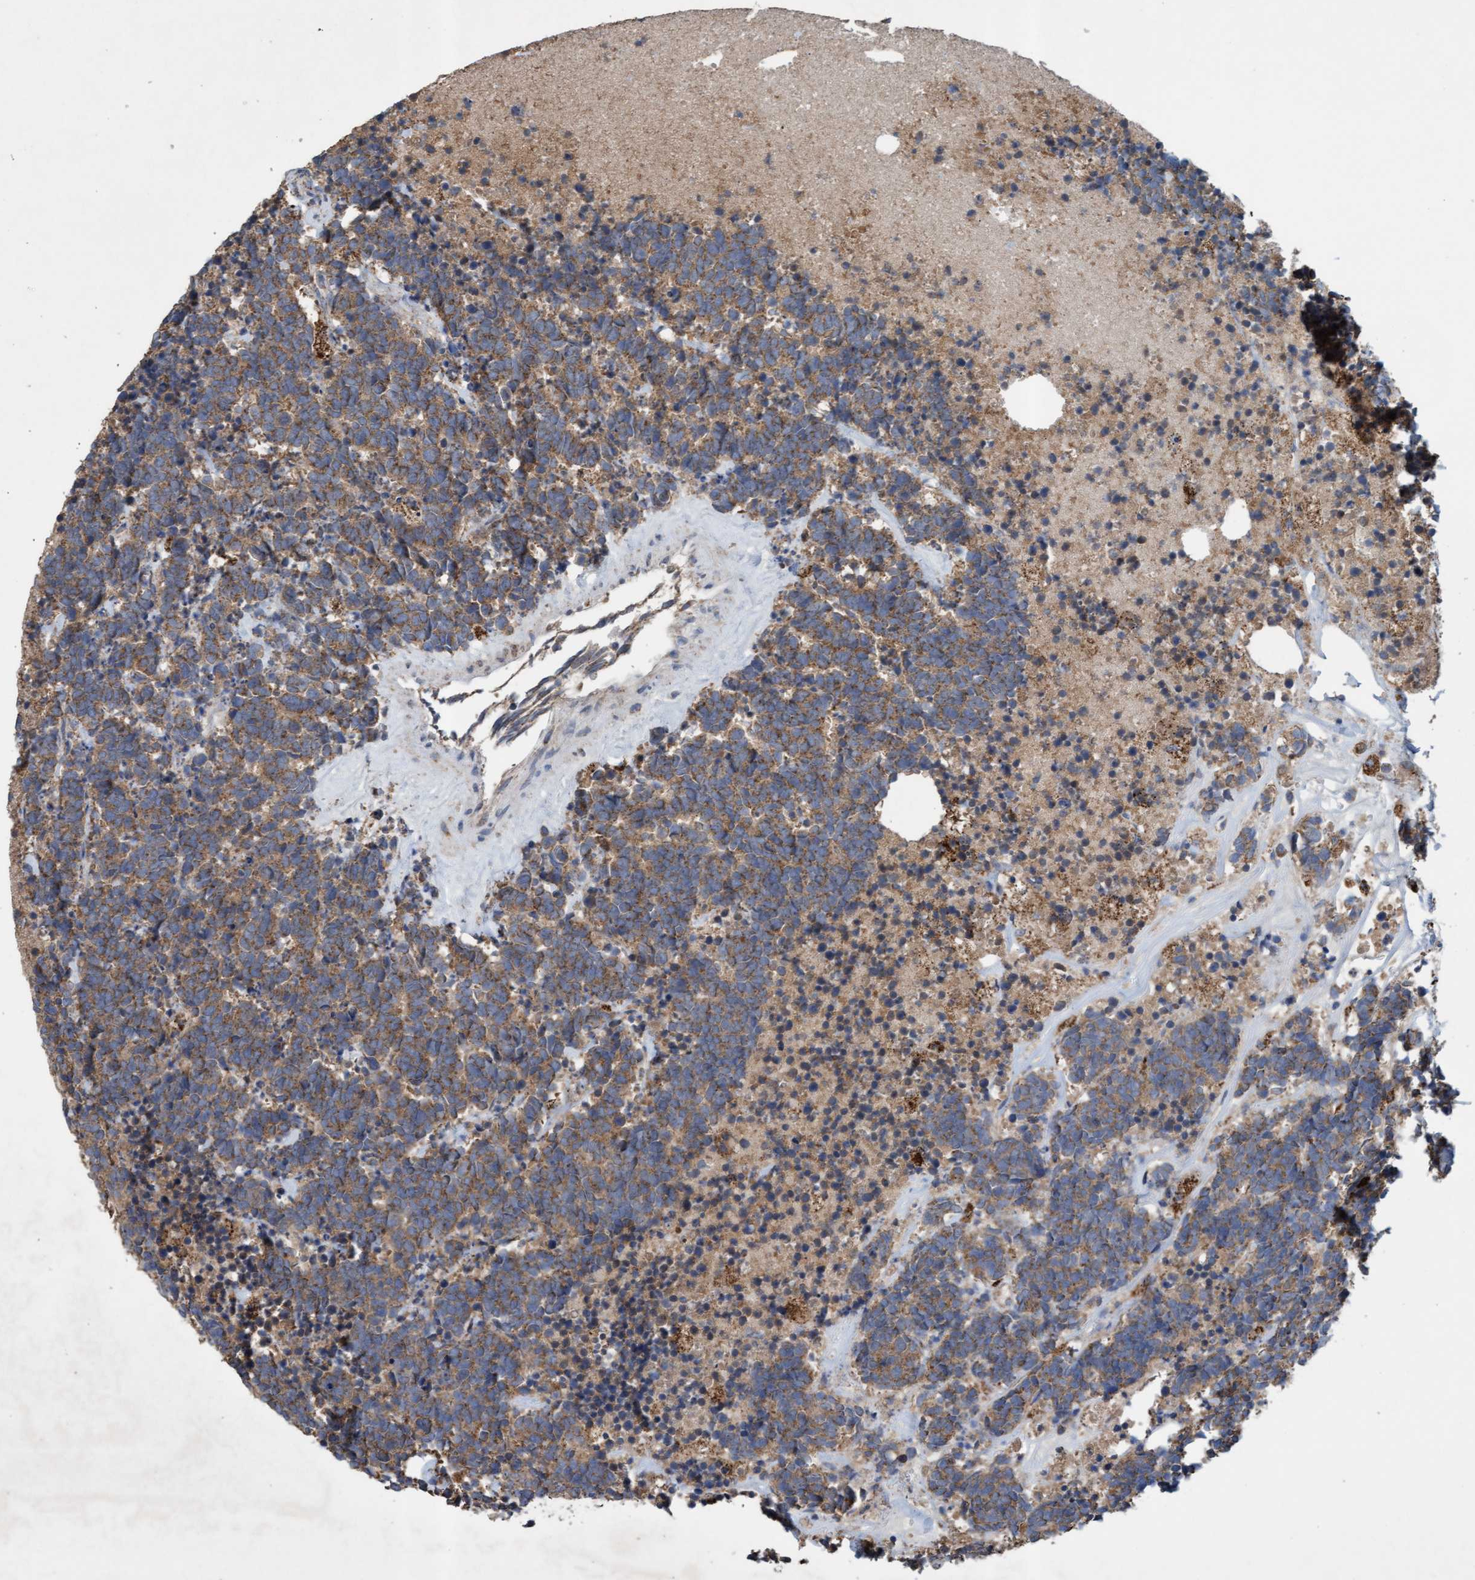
{"staining": {"intensity": "moderate", "quantity": ">75%", "location": "cytoplasmic/membranous"}, "tissue": "carcinoid", "cell_type": "Tumor cells", "image_type": "cancer", "snomed": [{"axis": "morphology", "description": "Carcinoma, NOS"}, {"axis": "morphology", "description": "Carcinoid, malignant, NOS"}, {"axis": "topography", "description": "Urinary bladder"}], "caption": "About >75% of tumor cells in carcinoid reveal moderate cytoplasmic/membranous protein expression as visualized by brown immunohistochemical staining.", "gene": "ATPAF2", "patient": {"sex": "male", "age": 57}}